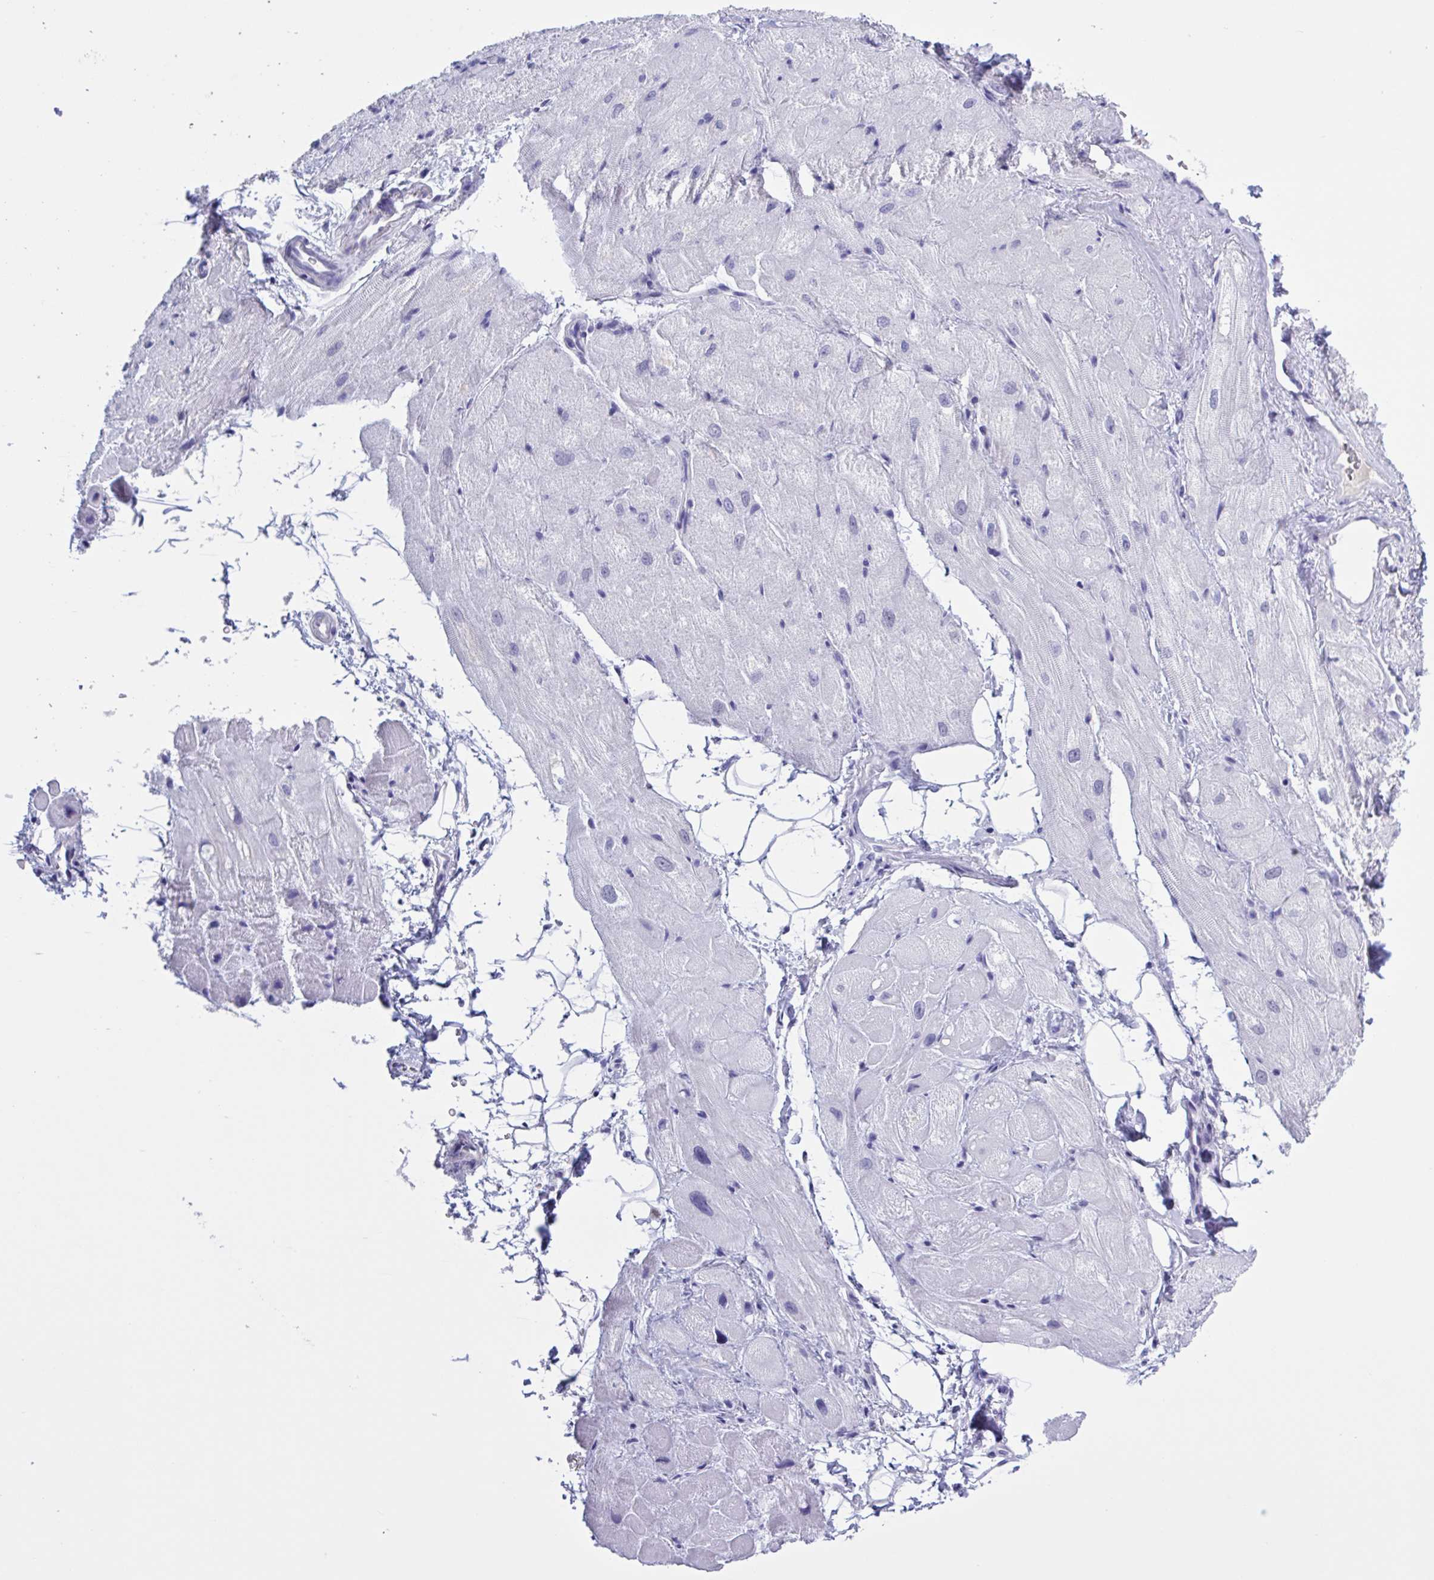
{"staining": {"intensity": "negative", "quantity": "none", "location": "none"}, "tissue": "heart muscle", "cell_type": "Cardiomyocytes", "image_type": "normal", "snomed": [{"axis": "morphology", "description": "Normal tissue, NOS"}, {"axis": "topography", "description": "Heart"}], "caption": "Image shows no protein positivity in cardiomyocytes of unremarkable heart muscle. (DAB IHC with hematoxylin counter stain).", "gene": "USP35", "patient": {"sex": "male", "age": 62}}